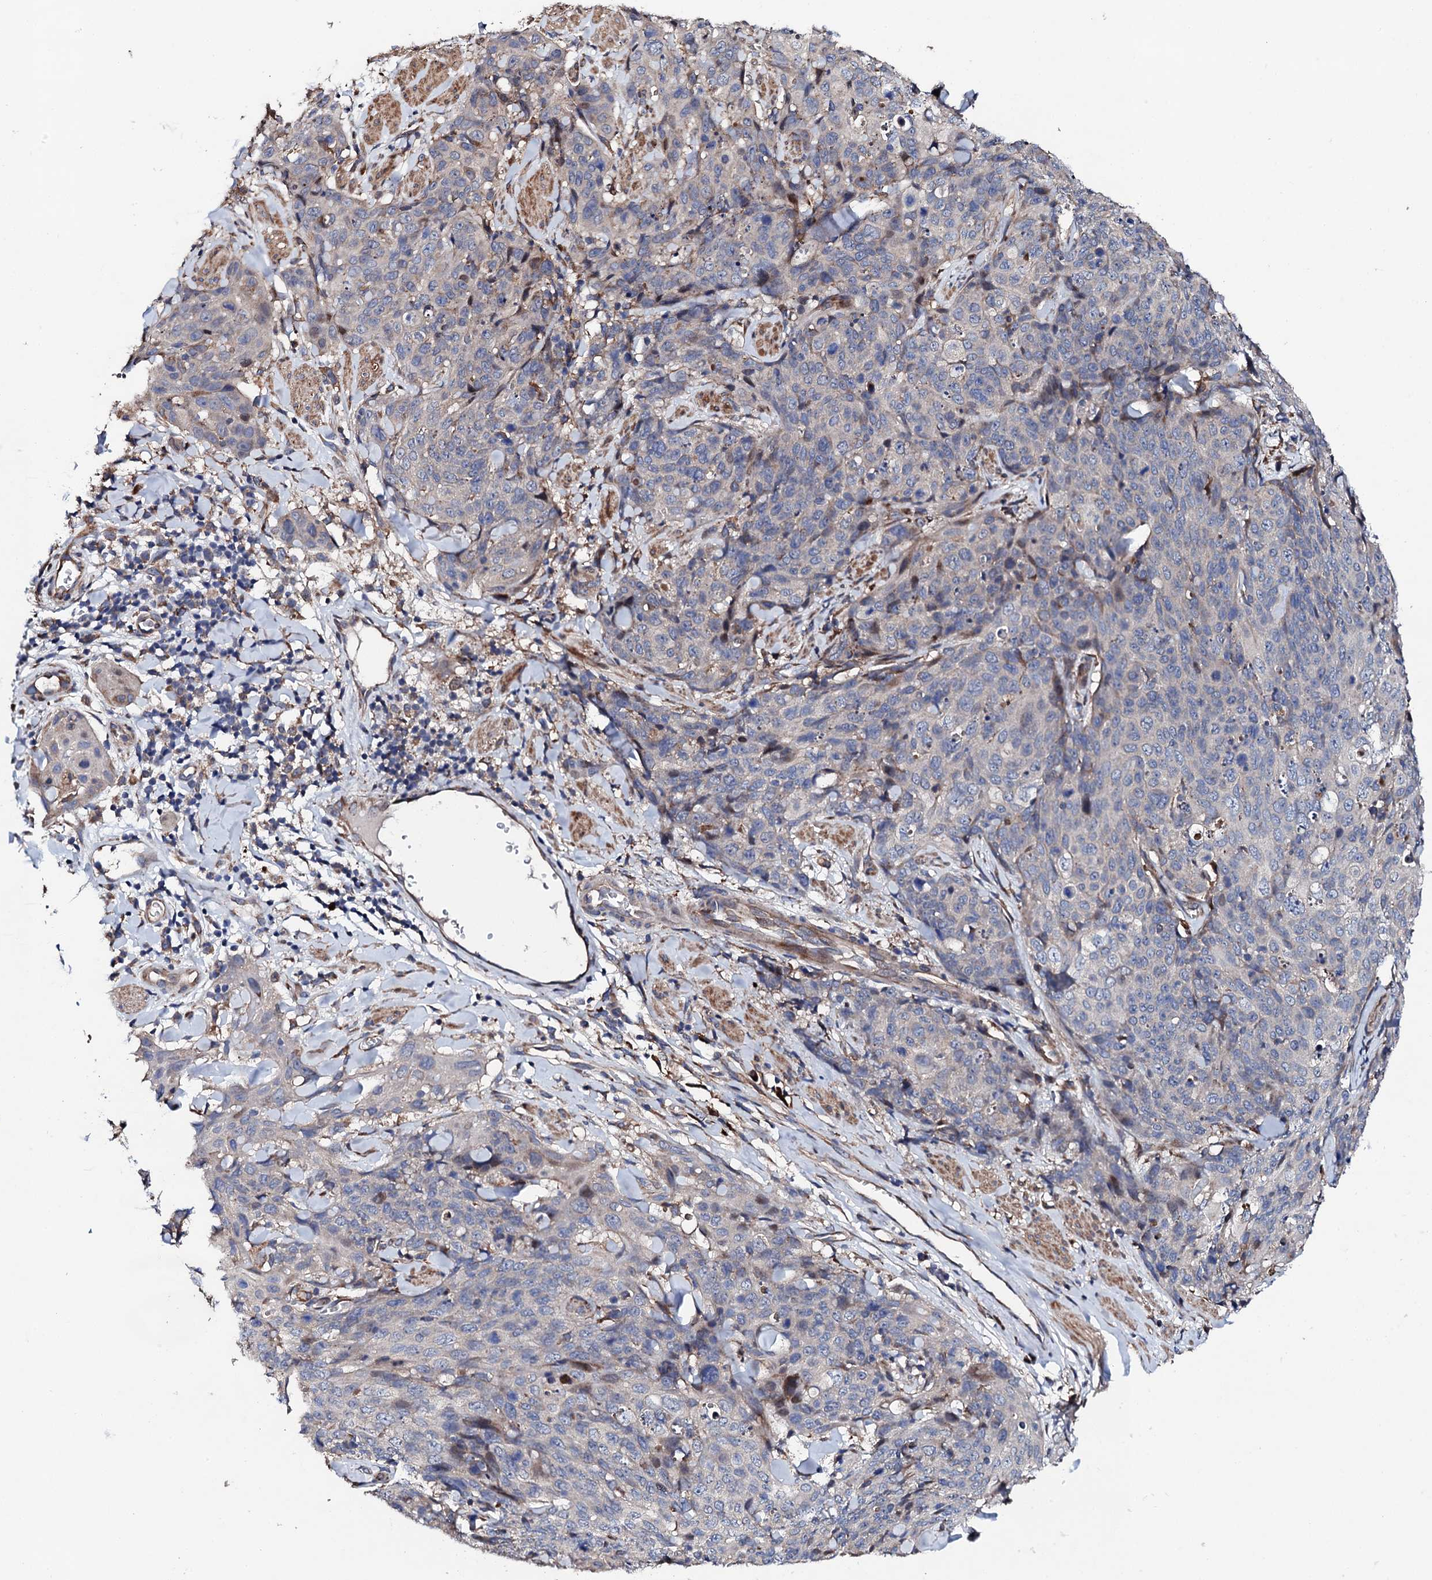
{"staining": {"intensity": "negative", "quantity": "none", "location": "none"}, "tissue": "skin cancer", "cell_type": "Tumor cells", "image_type": "cancer", "snomed": [{"axis": "morphology", "description": "Squamous cell carcinoma, NOS"}, {"axis": "topography", "description": "Skin"}, {"axis": "topography", "description": "Vulva"}], "caption": "This is an immunohistochemistry histopathology image of human skin squamous cell carcinoma. There is no expression in tumor cells.", "gene": "LIPT2", "patient": {"sex": "female", "age": 85}}